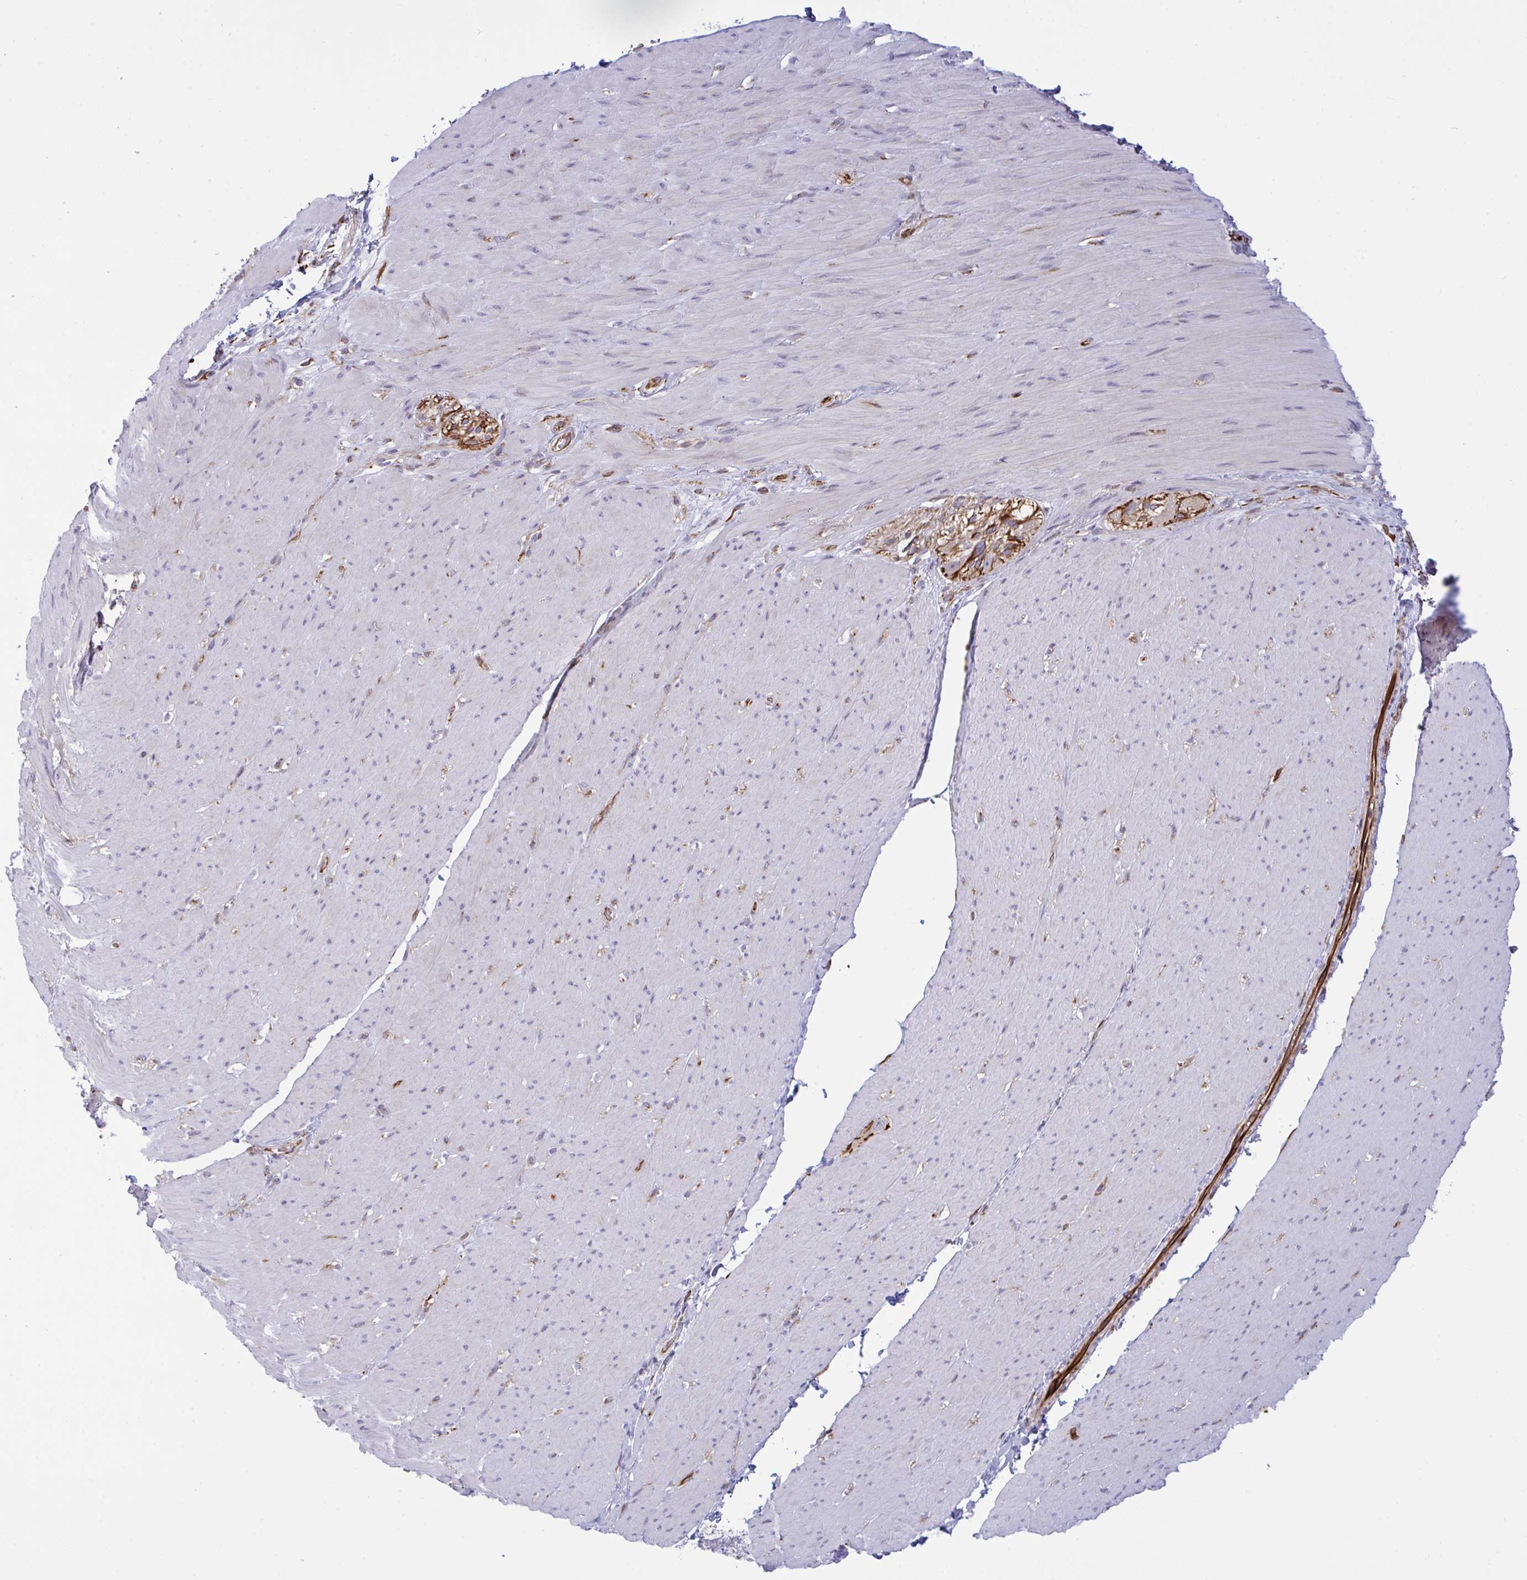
{"staining": {"intensity": "negative", "quantity": "none", "location": "none"}, "tissue": "smooth muscle", "cell_type": "Smooth muscle cells", "image_type": "normal", "snomed": [{"axis": "morphology", "description": "Normal tissue, NOS"}, {"axis": "topography", "description": "Smooth muscle"}, {"axis": "topography", "description": "Rectum"}], "caption": "An immunohistochemistry photomicrograph of unremarkable smooth muscle is shown. There is no staining in smooth muscle cells of smooth muscle. (IHC, brightfield microscopy, high magnification).", "gene": "DCBLD1", "patient": {"sex": "male", "age": 53}}